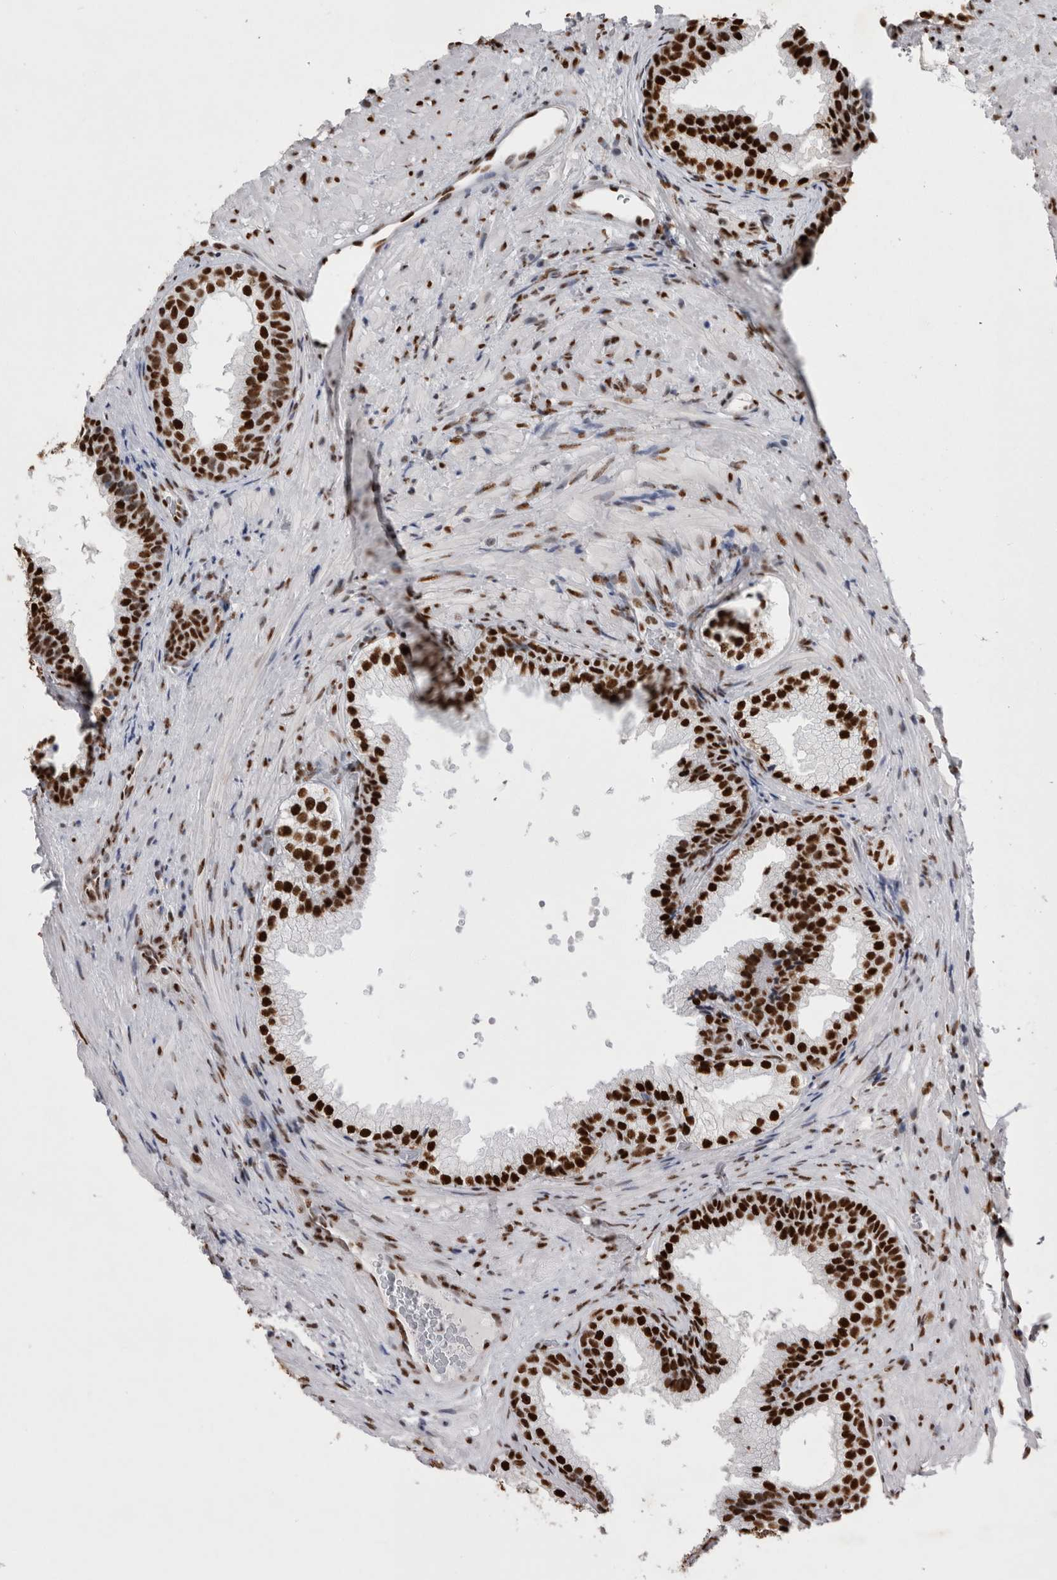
{"staining": {"intensity": "strong", "quantity": ">75%", "location": "nuclear"}, "tissue": "prostate", "cell_type": "Glandular cells", "image_type": "normal", "snomed": [{"axis": "morphology", "description": "Normal tissue, NOS"}, {"axis": "topography", "description": "Prostate"}], "caption": "Normal prostate demonstrates strong nuclear expression in about >75% of glandular cells (Stains: DAB (3,3'-diaminobenzidine) in brown, nuclei in blue, Microscopy: brightfield microscopy at high magnification)..", "gene": "ALPK3", "patient": {"sex": "male", "age": 76}}